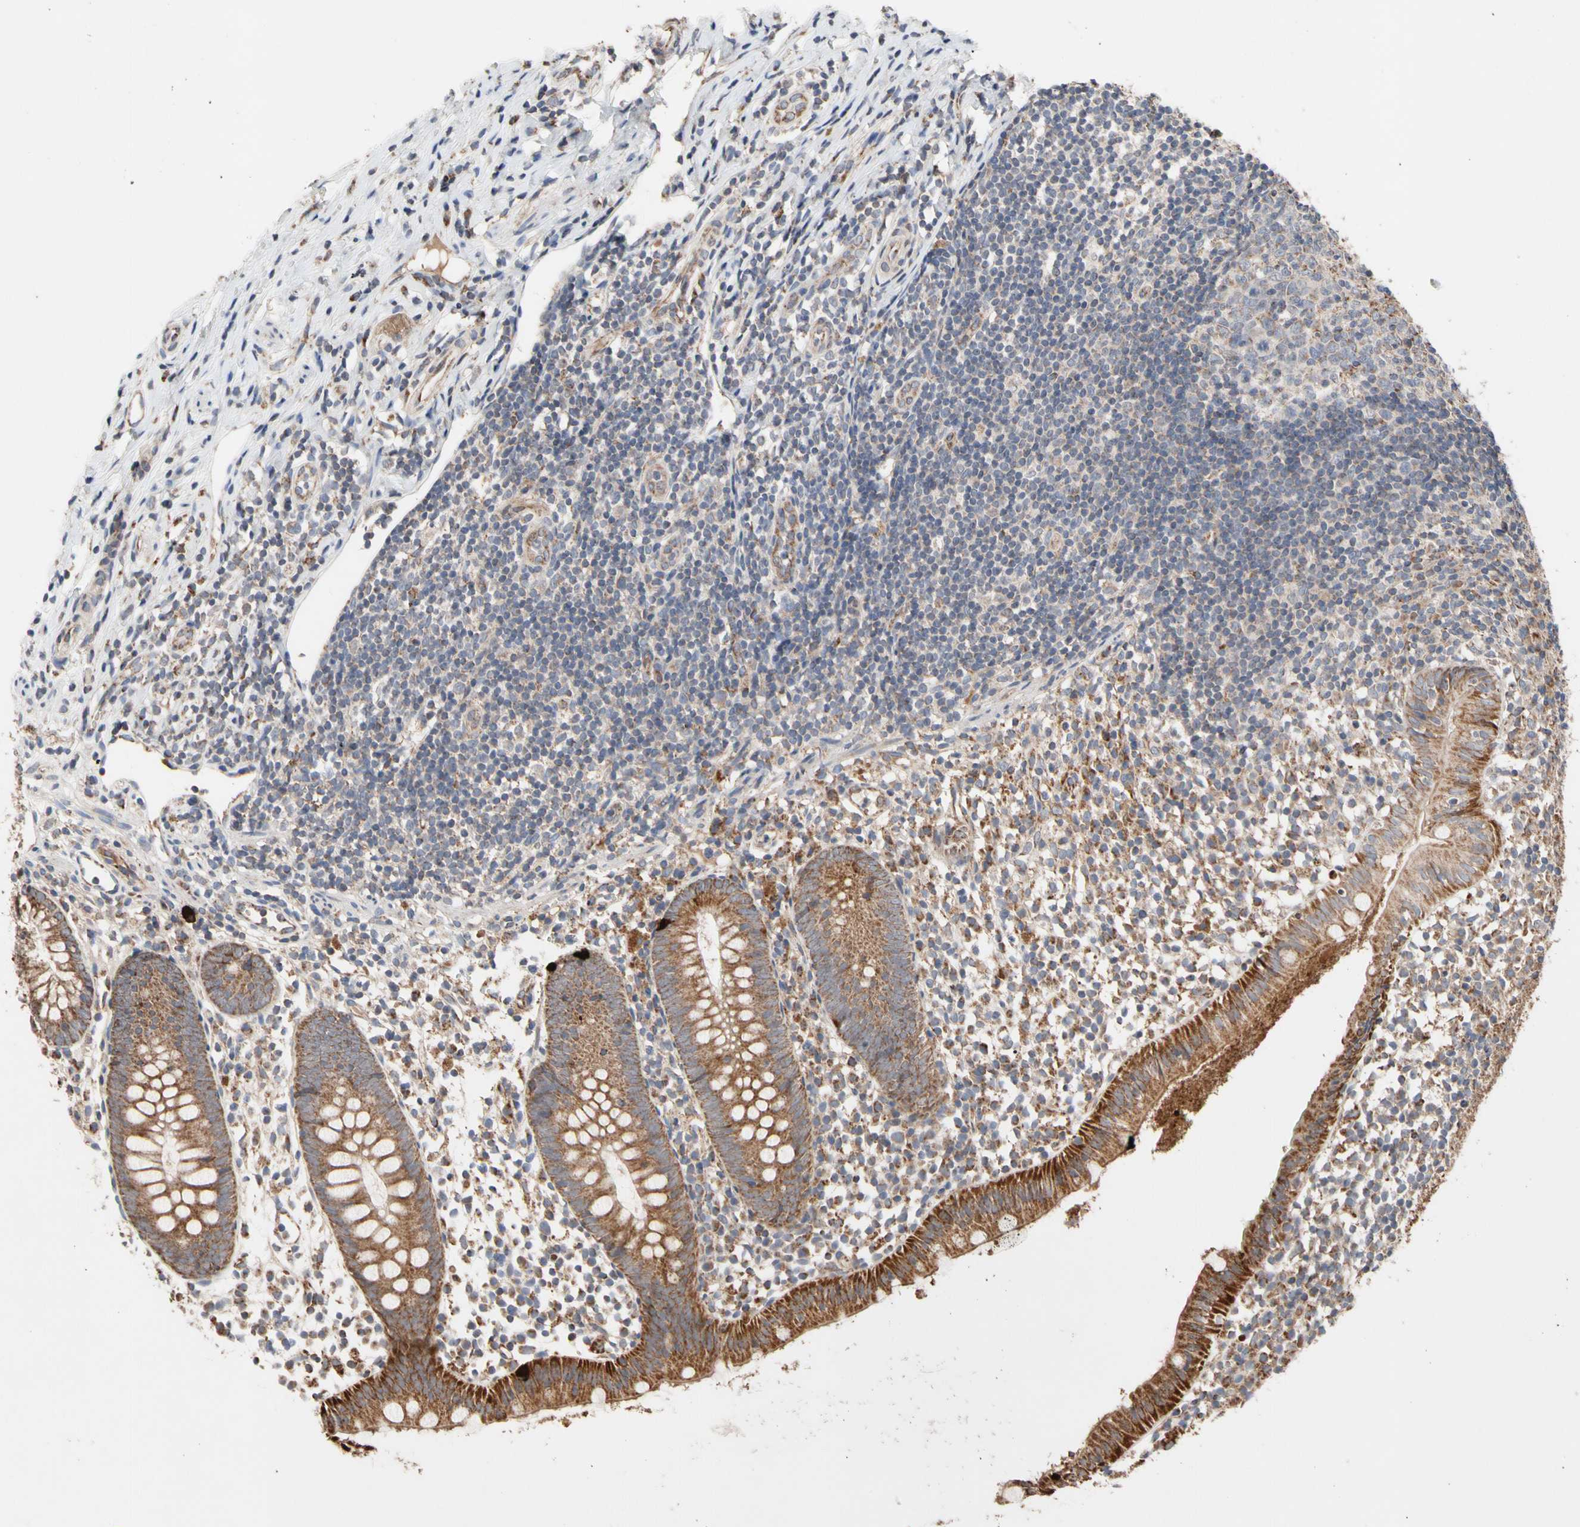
{"staining": {"intensity": "strong", "quantity": ">75%", "location": "cytoplasmic/membranous"}, "tissue": "appendix", "cell_type": "Glandular cells", "image_type": "normal", "snomed": [{"axis": "morphology", "description": "Normal tissue, NOS"}, {"axis": "topography", "description": "Appendix"}], "caption": "Immunohistochemistry (IHC) histopathology image of normal appendix: human appendix stained using immunohistochemistry (IHC) shows high levels of strong protein expression localized specifically in the cytoplasmic/membranous of glandular cells, appearing as a cytoplasmic/membranous brown color.", "gene": "GPD2", "patient": {"sex": "female", "age": 20}}